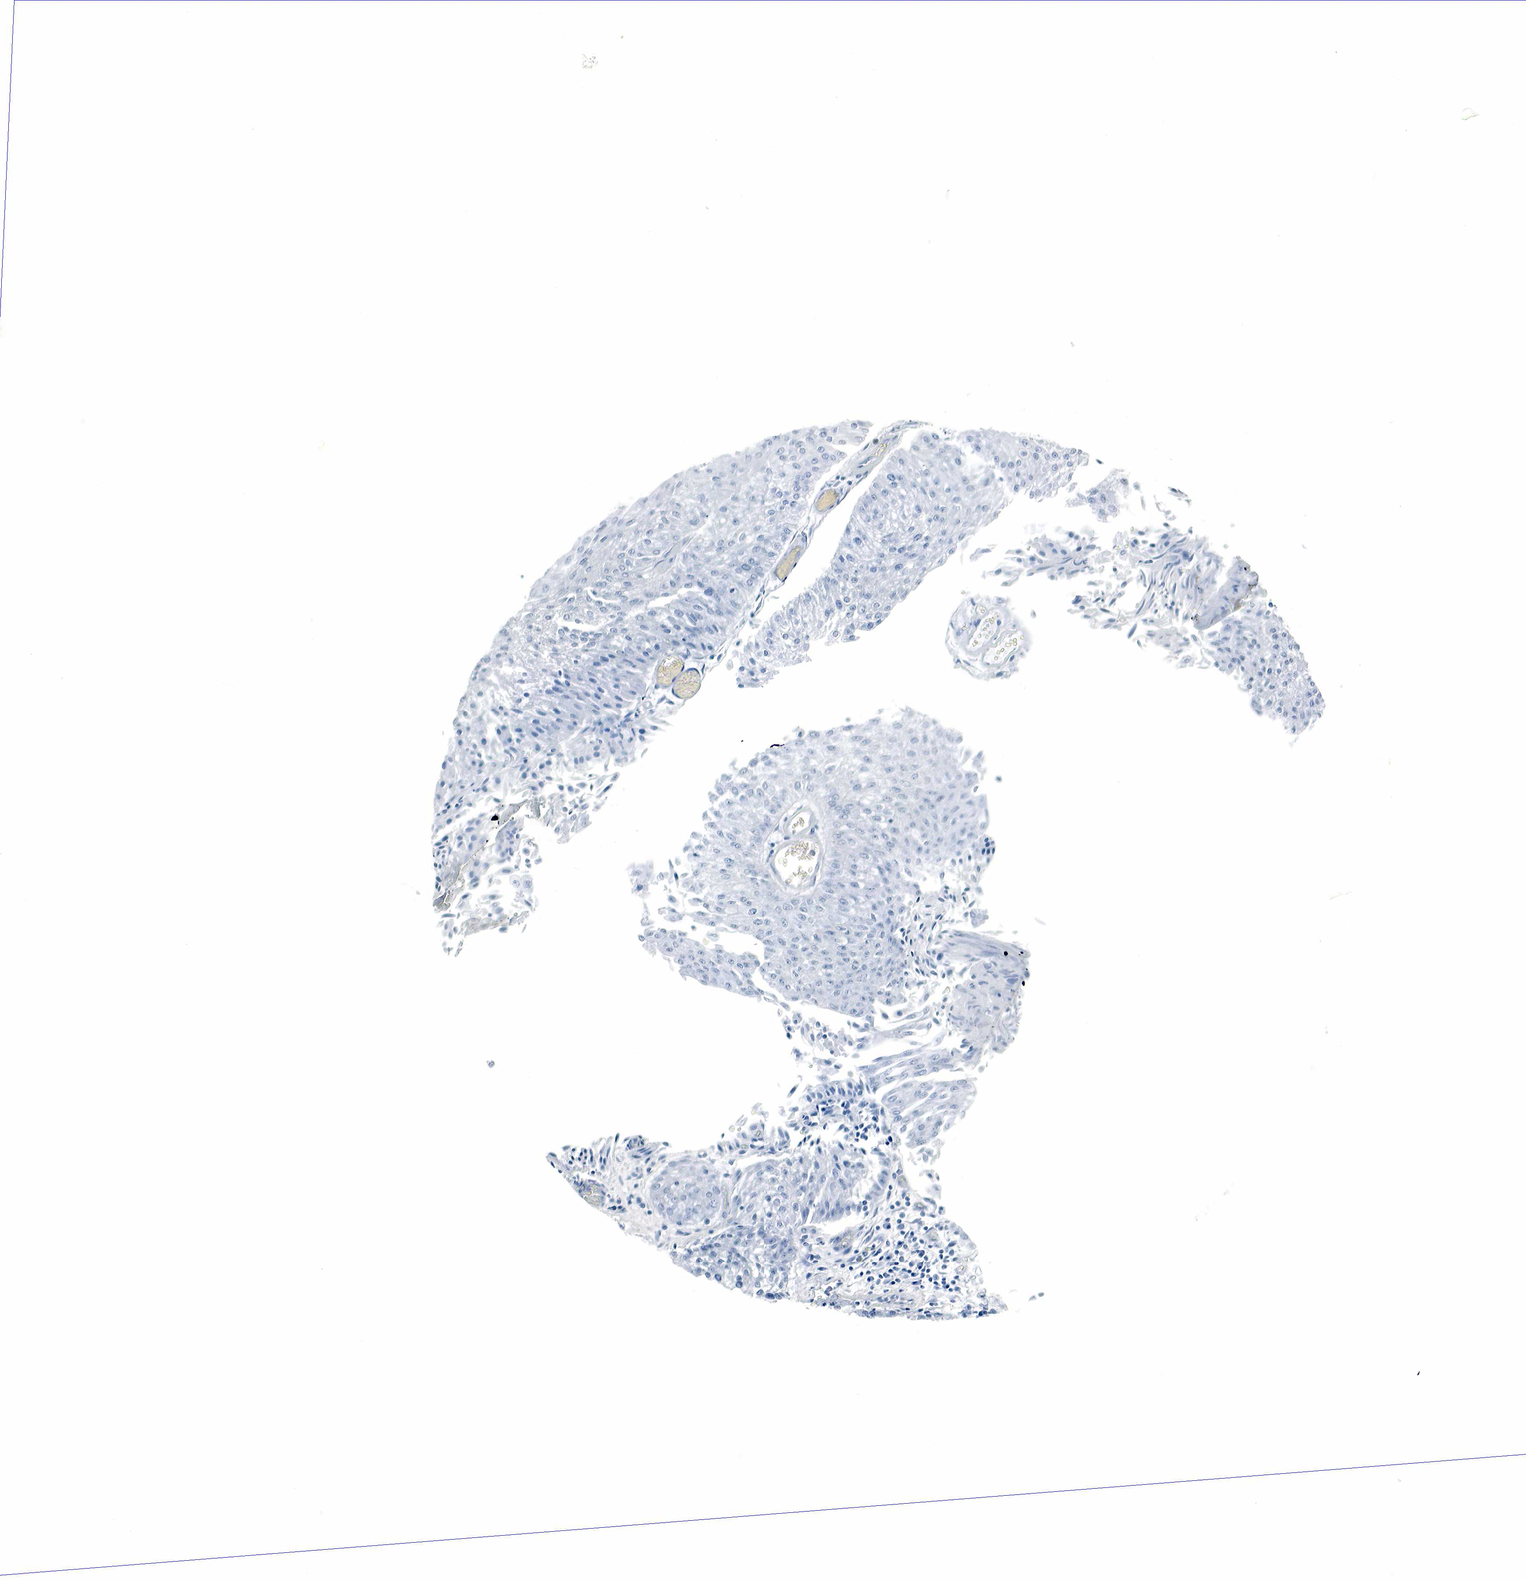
{"staining": {"intensity": "negative", "quantity": "none", "location": "none"}, "tissue": "urothelial cancer", "cell_type": "Tumor cells", "image_type": "cancer", "snomed": [{"axis": "morphology", "description": "Urothelial carcinoma, Low grade"}, {"axis": "topography", "description": "Urinary bladder"}], "caption": "Immunohistochemistry micrograph of neoplastic tissue: human urothelial cancer stained with DAB exhibits no significant protein positivity in tumor cells. The staining was performed using DAB (3,3'-diaminobenzidine) to visualize the protein expression in brown, while the nuclei were stained in blue with hematoxylin (Magnification: 20x).", "gene": "GCG", "patient": {"sex": "male", "age": 86}}